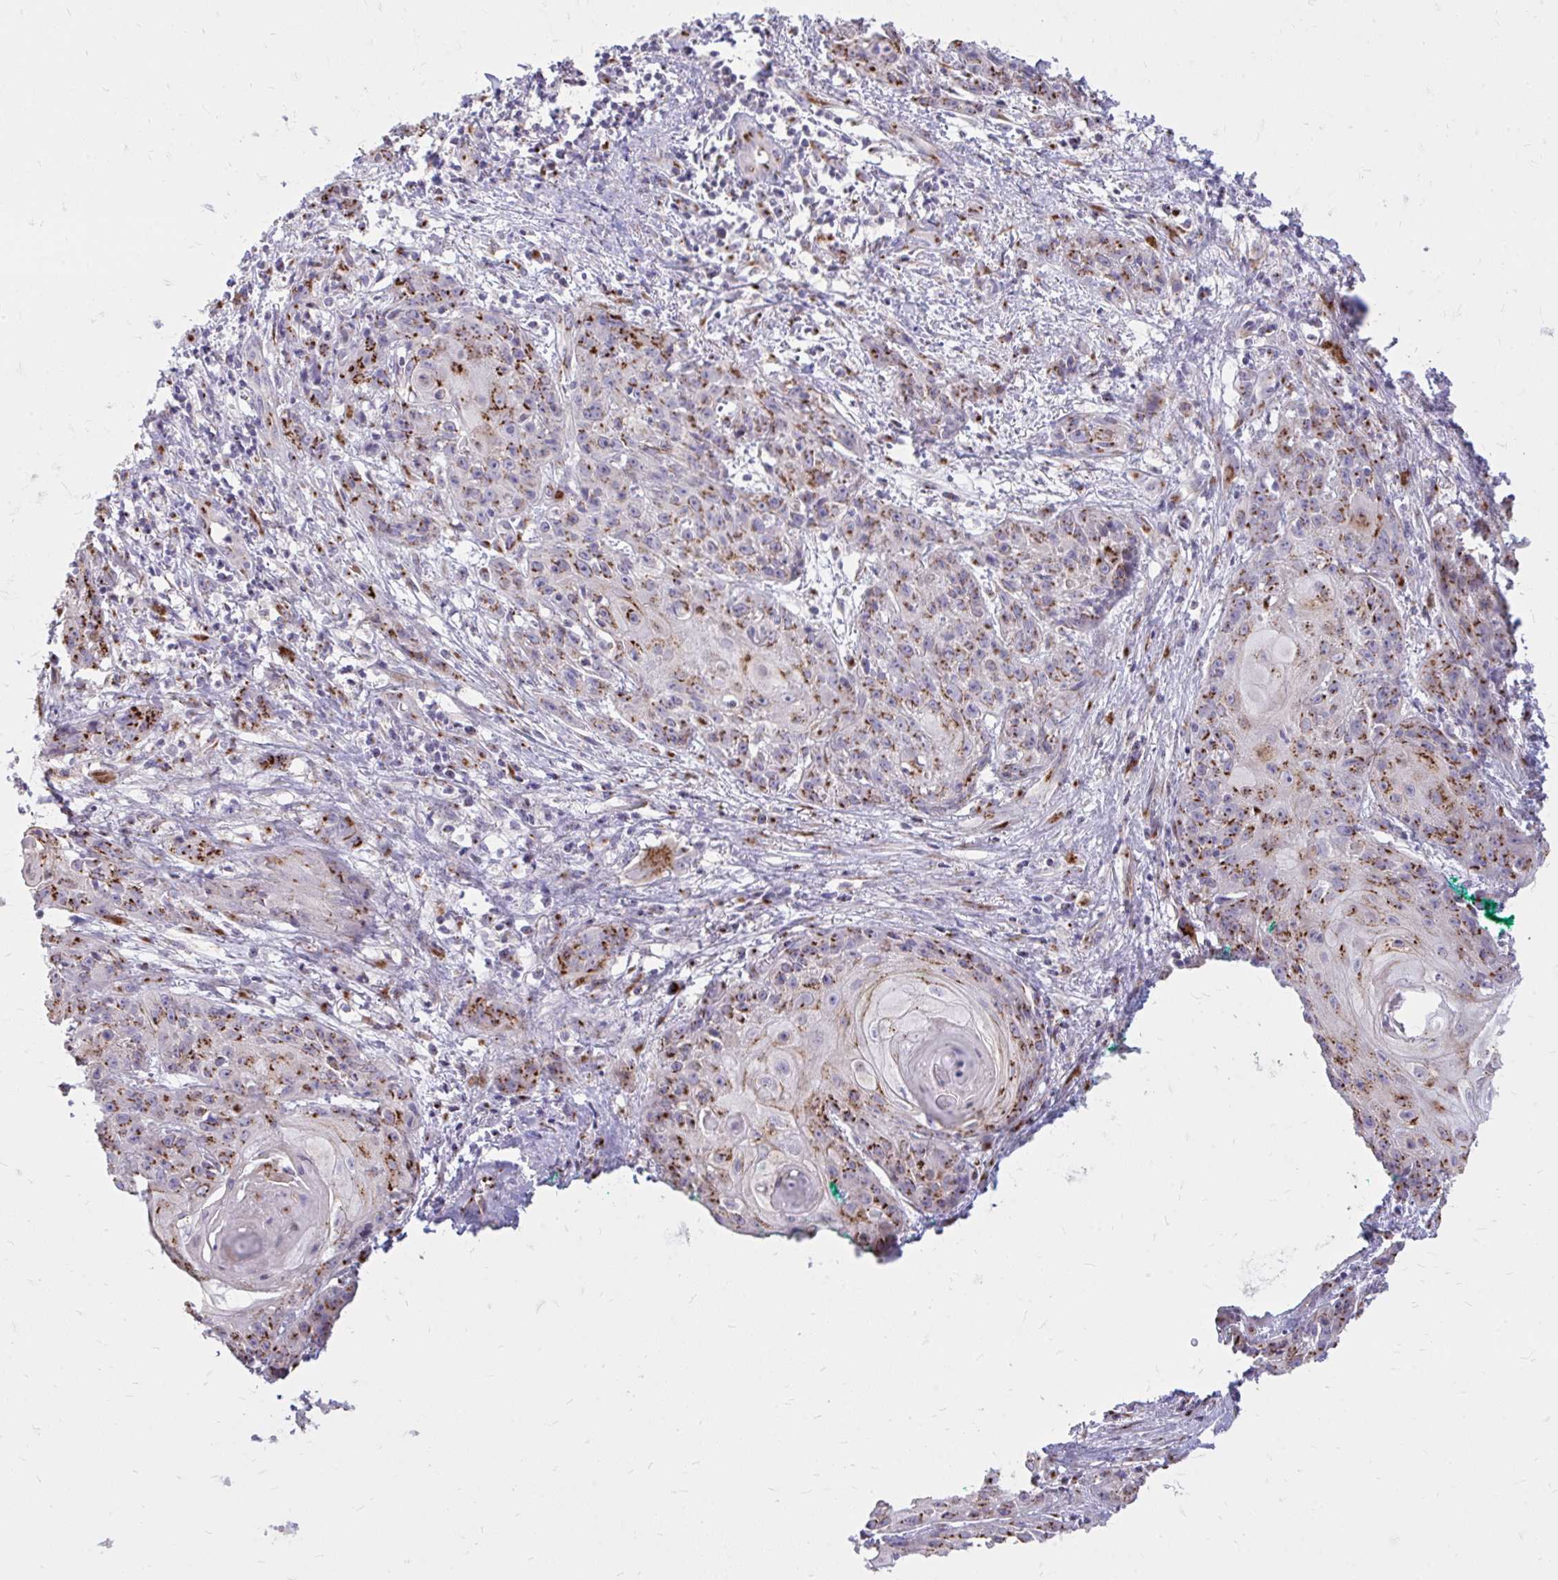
{"staining": {"intensity": "strong", "quantity": ">75%", "location": "cytoplasmic/membranous"}, "tissue": "skin cancer", "cell_type": "Tumor cells", "image_type": "cancer", "snomed": [{"axis": "morphology", "description": "Squamous cell carcinoma, NOS"}, {"axis": "topography", "description": "Skin"}, {"axis": "topography", "description": "Vulva"}], "caption": "Strong cytoplasmic/membranous staining for a protein is seen in approximately >75% of tumor cells of skin cancer (squamous cell carcinoma) using IHC.", "gene": "RAB6B", "patient": {"sex": "female", "age": 76}}